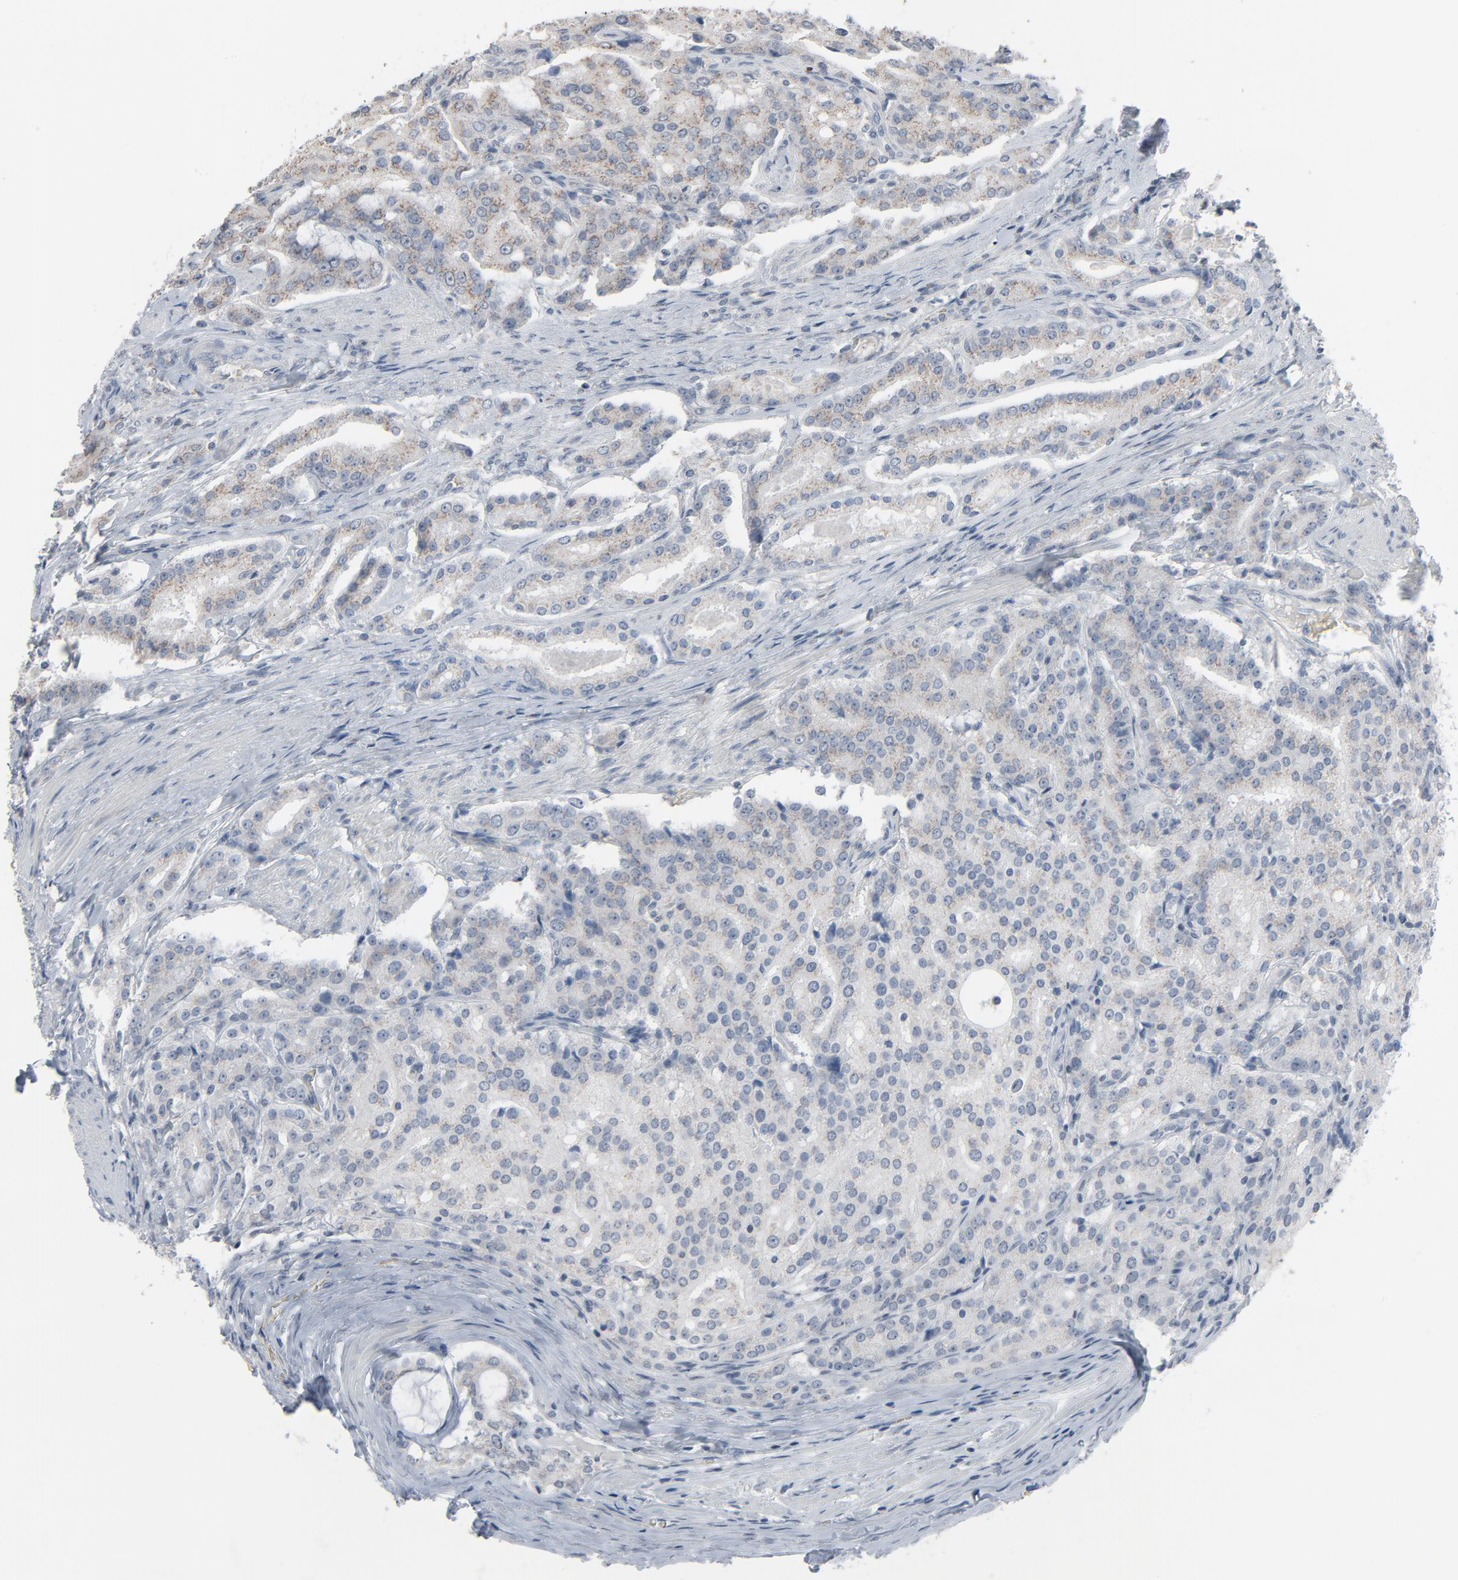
{"staining": {"intensity": "negative", "quantity": "none", "location": "none"}, "tissue": "prostate cancer", "cell_type": "Tumor cells", "image_type": "cancer", "snomed": [{"axis": "morphology", "description": "Adenocarcinoma, Medium grade"}, {"axis": "topography", "description": "Prostate"}], "caption": "A histopathology image of prostate cancer stained for a protein demonstrates no brown staining in tumor cells.", "gene": "SAGE1", "patient": {"sex": "male", "age": 72}}